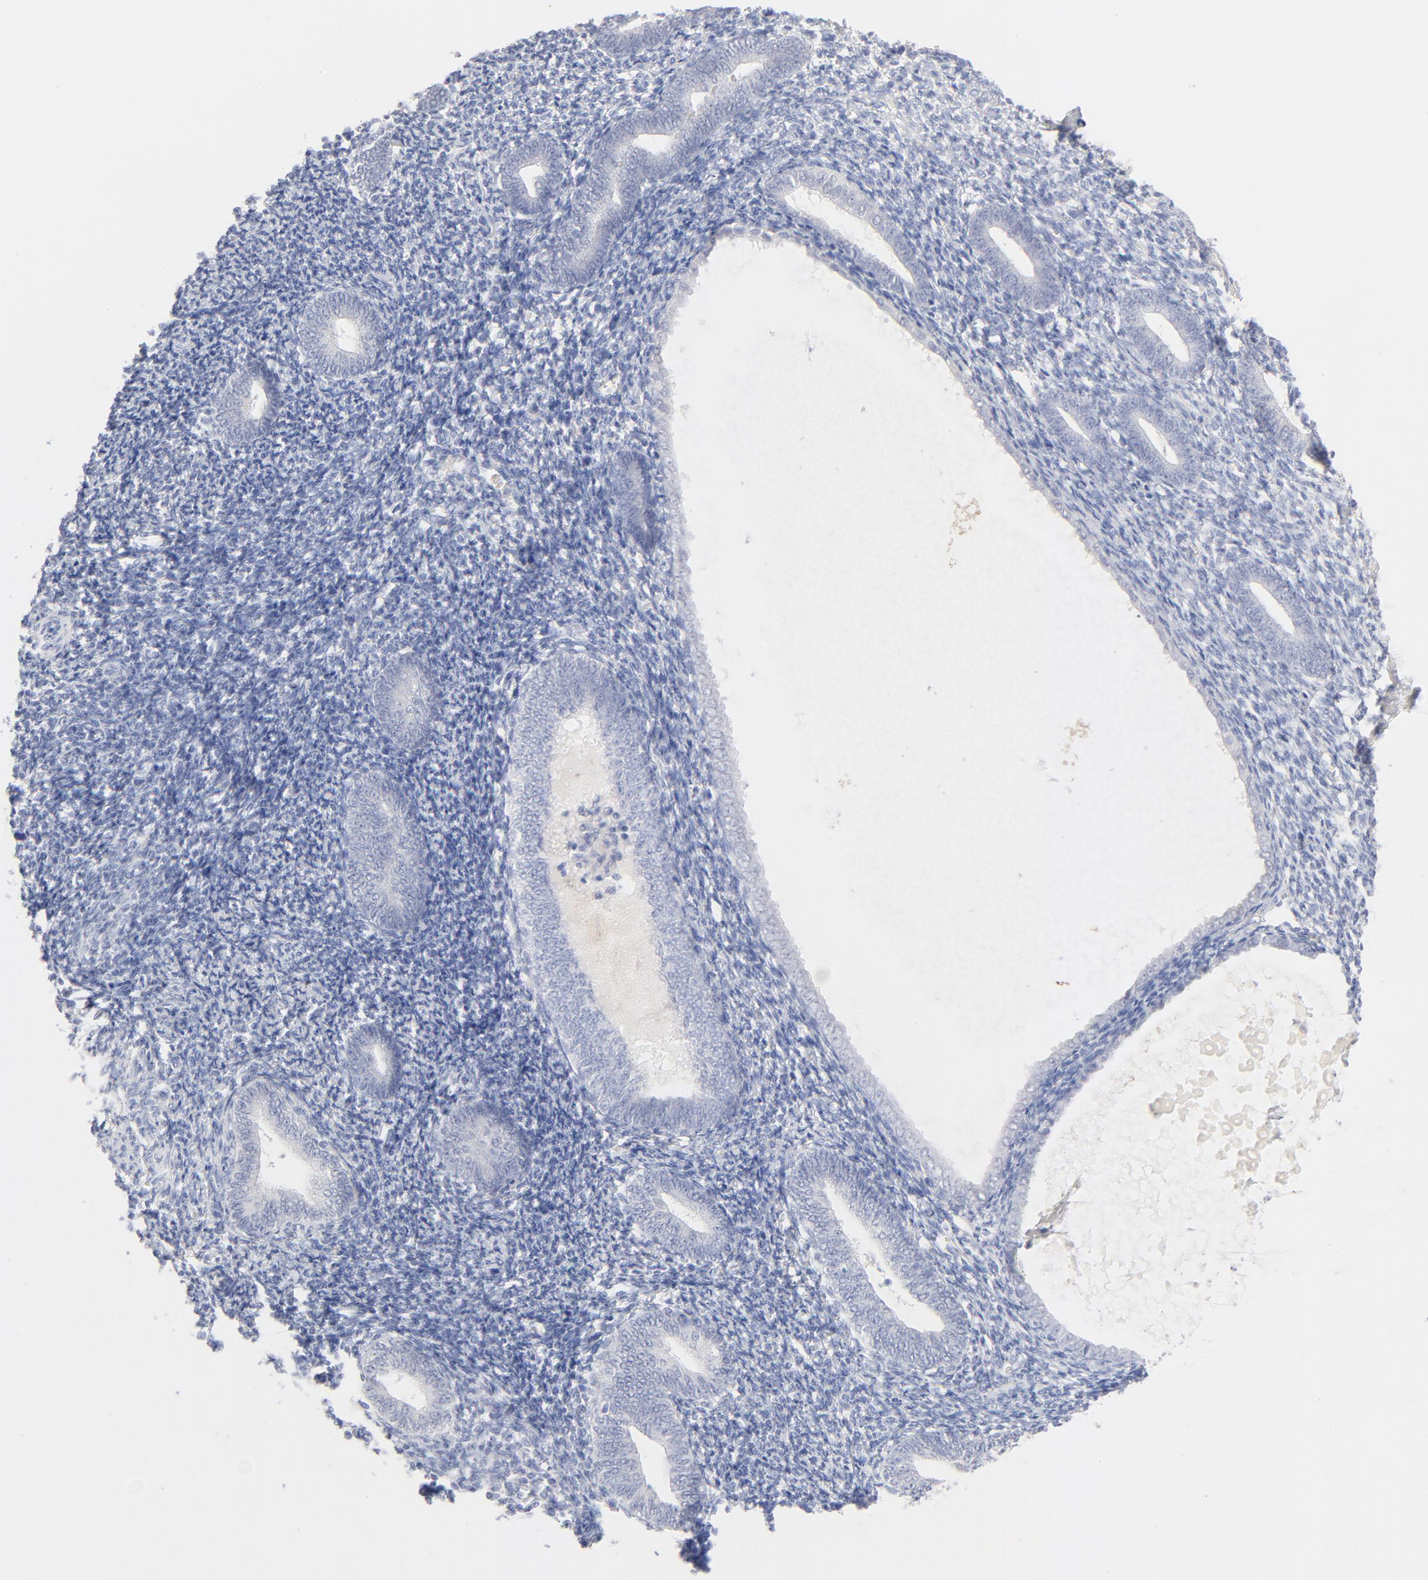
{"staining": {"intensity": "negative", "quantity": "none", "location": "none"}, "tissue": "endometrium", "cell_type": "Cells in endometrial stroma", "image_type": "normal", "snomed": [{"axis": "morphology", "description": "Normal tissue, NOS"}, {"axis": "topography", "description": "Endometrium"}], "caption": "Endometrium stained for a protein using IHC shows no positivity cells in endometrial stroma.", "gene": "ONECUT1", "patient": {"sex": "female", "age": 57}}